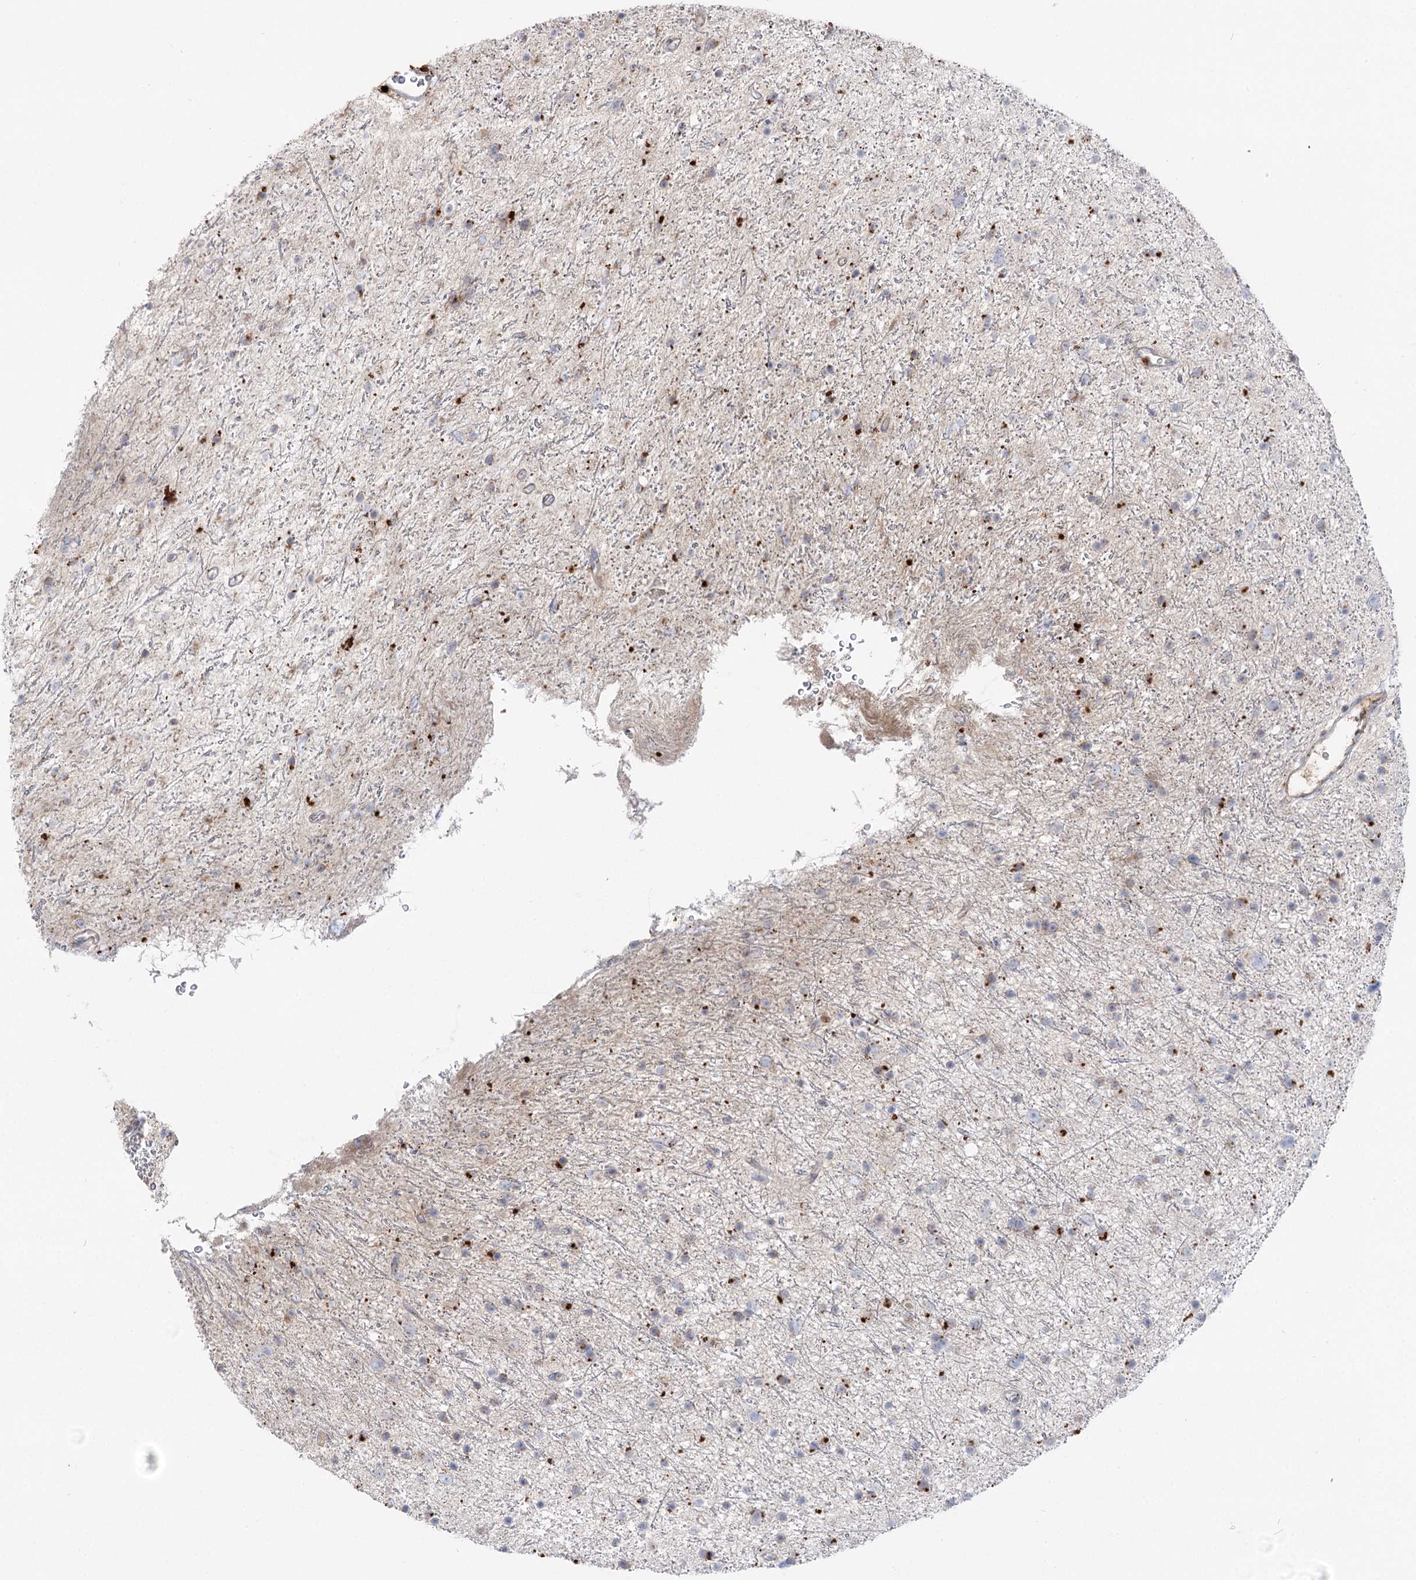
{"staining": {"intensity": "negative", "quantity": "none", "location": "none"}, "tissue": "glioma", "cell_type": "Tumor cells", "image_type": "cancer", "snomed": [{"axis": "morphology", "description": "Glioma, malignant, Low grade"}, {"axis": "topography", "description": "Cerebral cortex"}], "caption": "Glioma was stained to show a protein in brown. There is no significant expression in tumor cells.", "gene": "GBF1", "patient": {"sex": "female", "age": 39}}